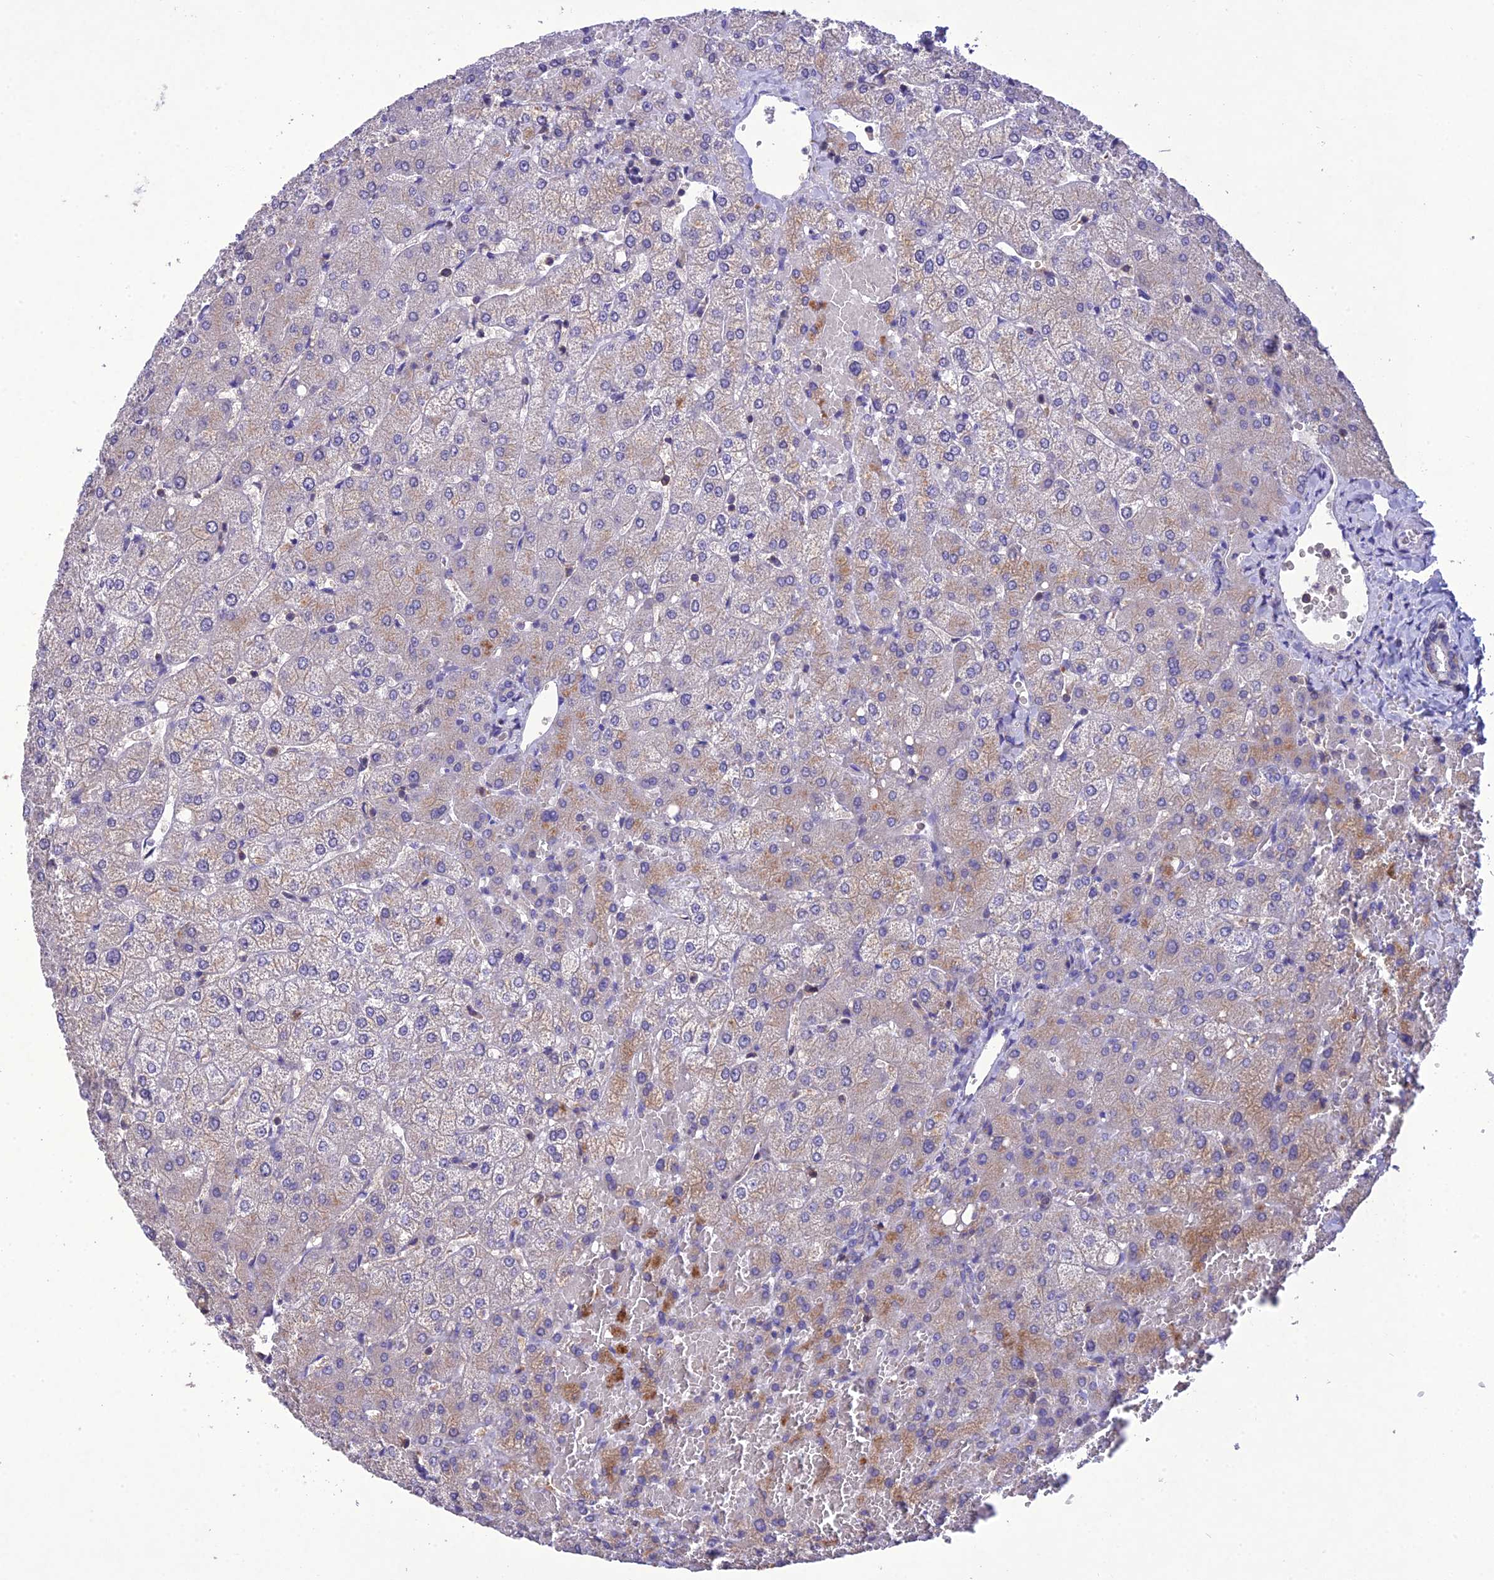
{"staining": {"intensity": "negative", "quantity": "none", "location": "none"}, "tissue": "liver", "cell_type": "Cholangiocytes", "image_type": "normal", "snomed": [{"axis": "morphology", "description": "Normal tissue, NOS"}, {"axis": "topography", "description": "Liver"}], "caption": "IHC image of benign liver: human liver stained with DAB demonstrates no significant protein expression in cholangiocytes. (DAB immunohistochemistry visualized using brightfield microscopy, high magnification).", "gene": "SNX24", "patient": {"sex": "female", "age": 54}}